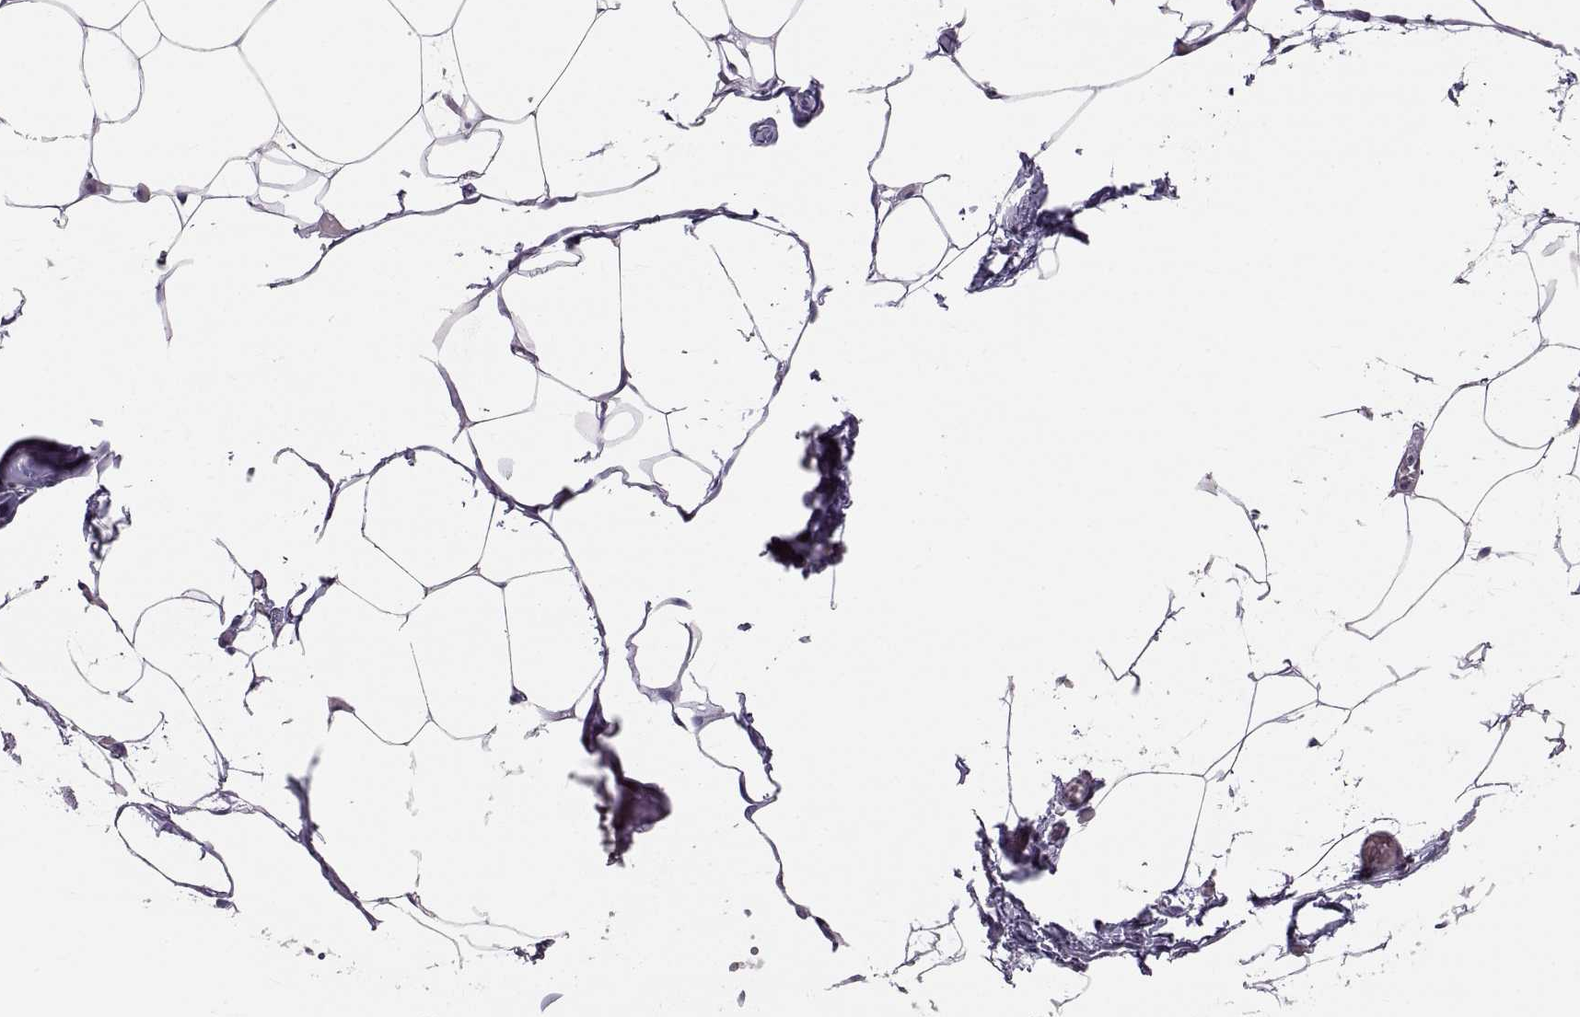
{"staining": {"intensity": "negative", "quantity": "none", "location": "none"}, "tissue": "adipose tissue", "cell_type": "Adipocytes", "image_type": "normal", "snomed": [{"axis": "morphology", "description": "Normal tissue, NOS"}, {"axis": "topography", "description": "Adipose tissue"}], "caption": "Photomicrograph shows no protein staining in adipocytes of unremarkable adipose tissue. (Stains: DAB (3,3'-diaminobenzidine) IHC with hematoxylin counter stain, Microscopy: brightfield microscopy at high magnification).", "gene": "WBP2NL", "patient": {"sex": "male", "age": 57}}